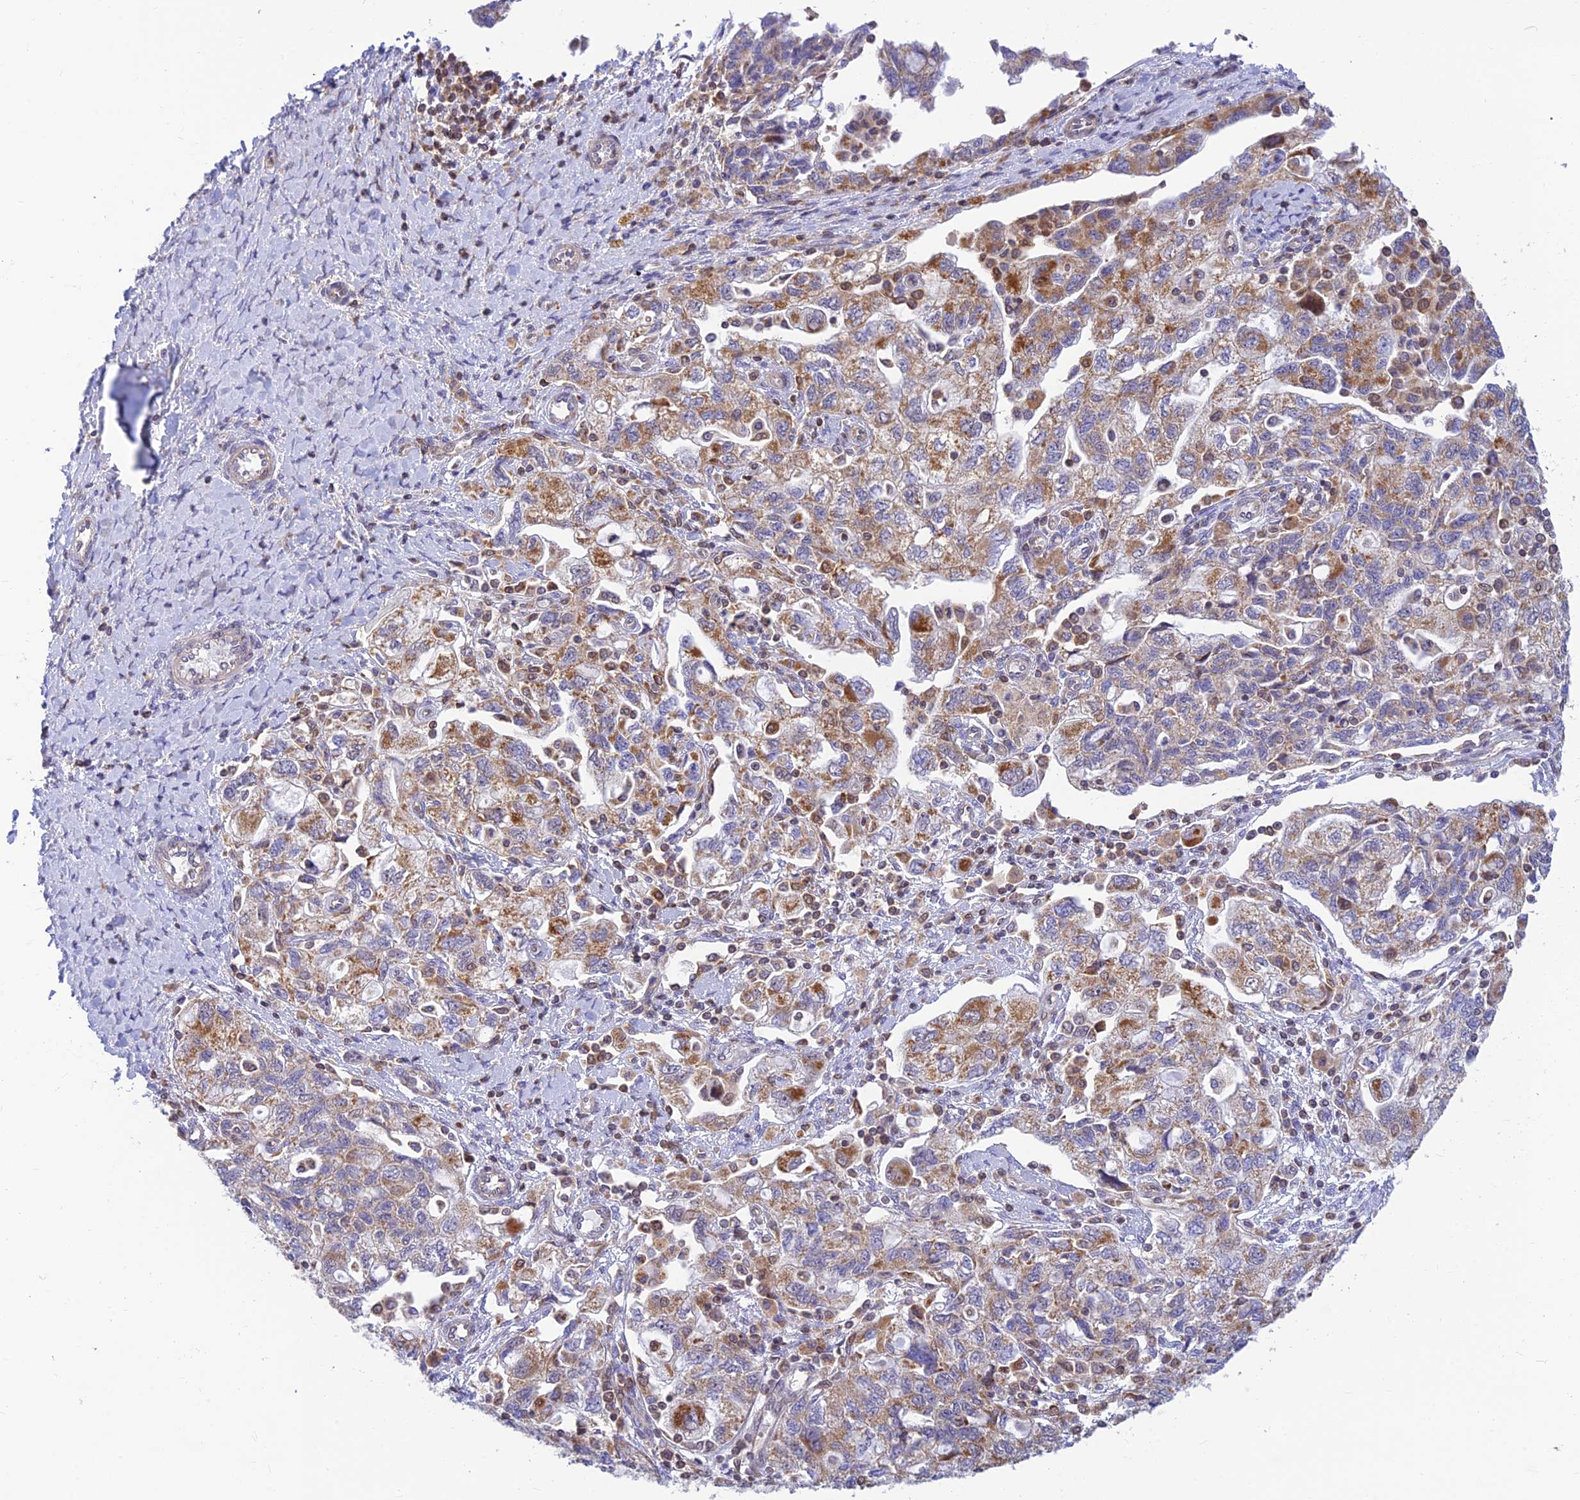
{"staining": {"intensity": "moderate", "quantity": "25%-75%", "location": "cytoplasmic/membranous"}, "tissue": "ovarian cancer", "cell_type": "Tumor cells", "image_type": "cancer", "snomed": [{"axis": "morphology", "description": "Carcinoma, NOS"}, {"axis": "morphology", "description": "Cystadenocarcinoma, serous, NOS"}, {"axis": "topography", "description": "Ovary"}], "caption": "Protein analysis of serous cystadenocarcinoma (ovarian) tissue reveals moderate cytoplasmic/membranous expression in approximately 25%-75% of tumor cells.", "gene": "LYSMD2", "patient": {"sex": "female", "age": 69}}